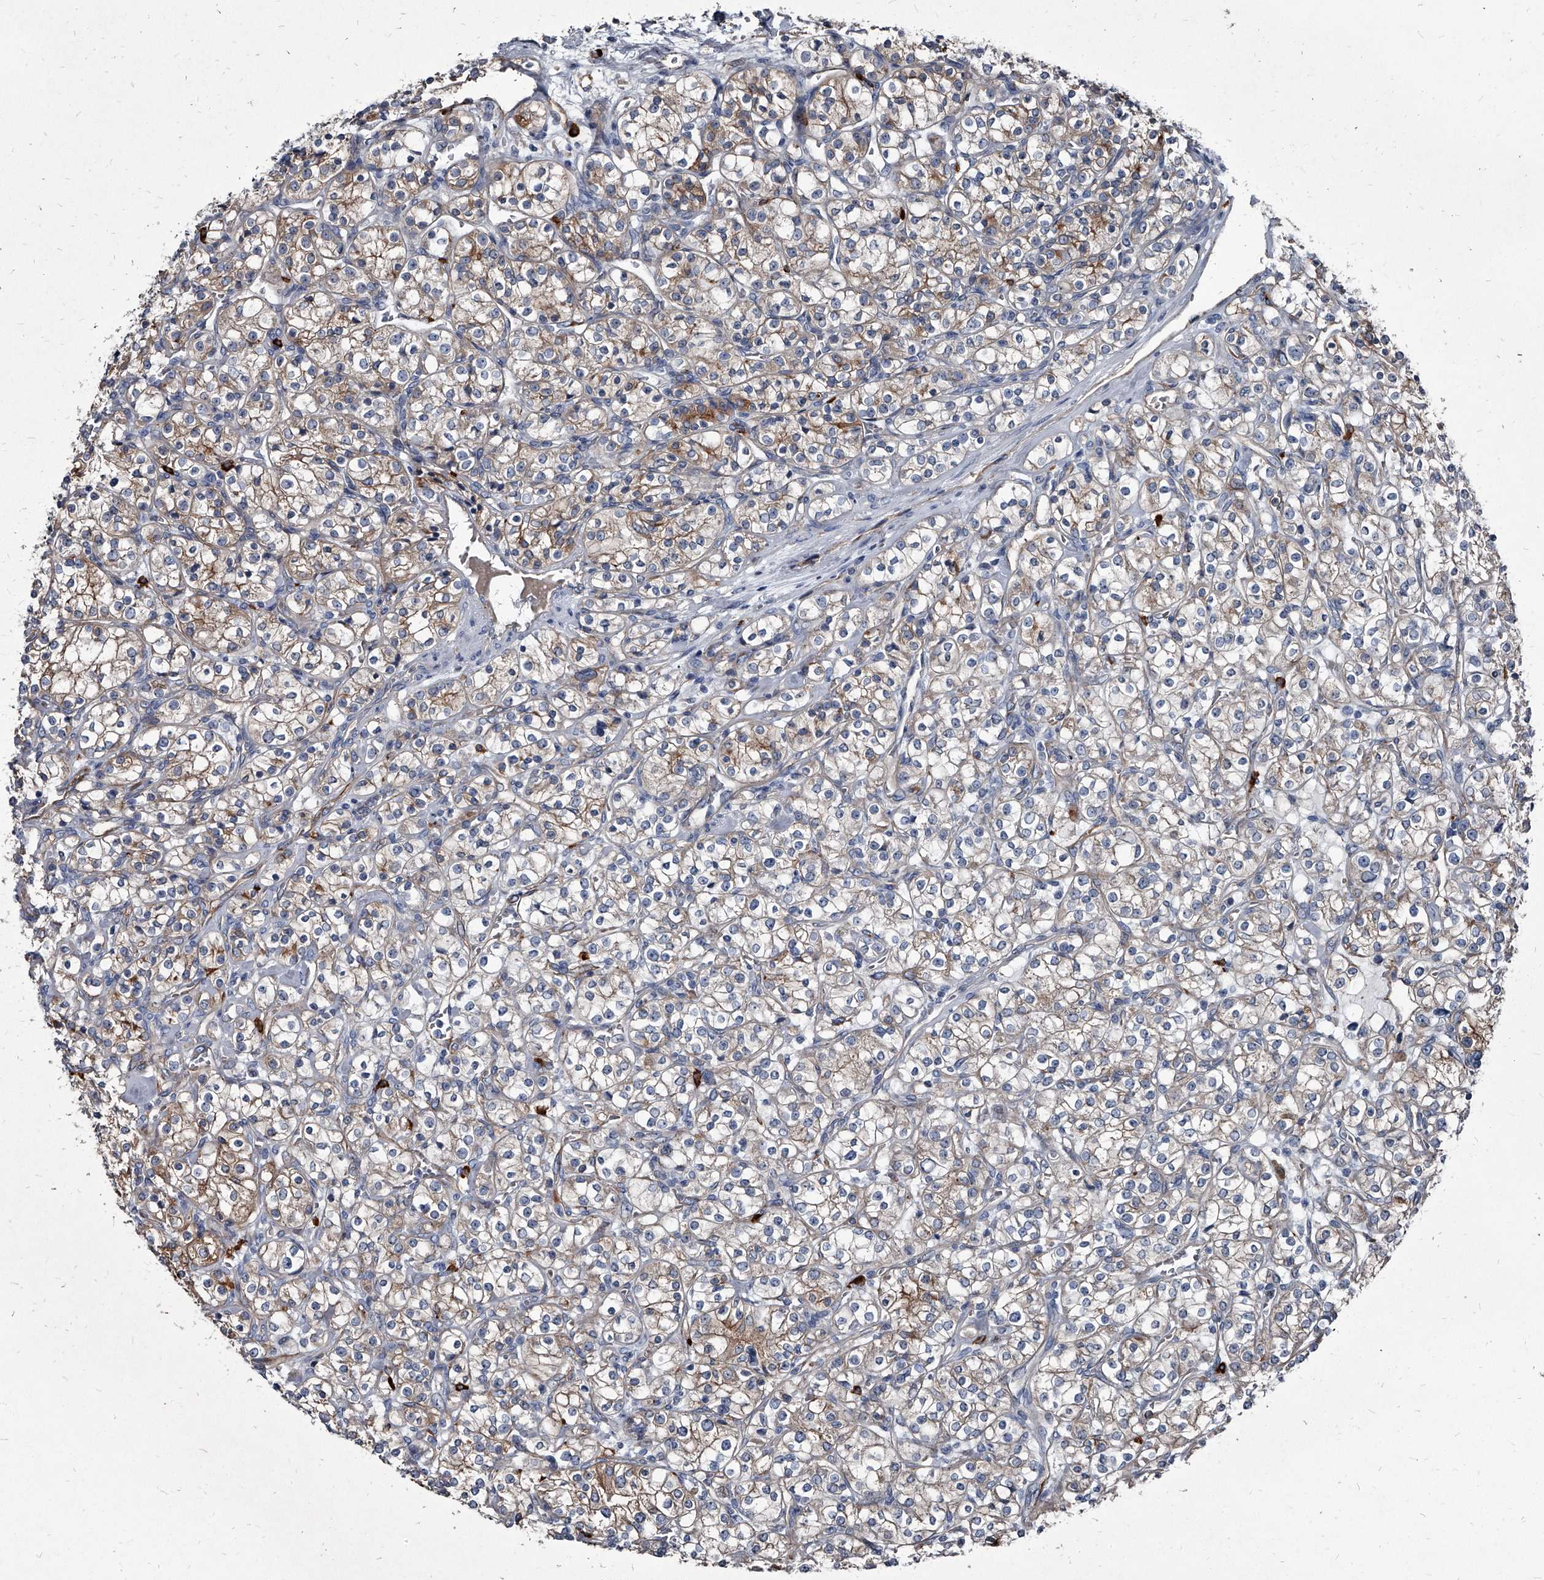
{"staining": {"intensity": "weak", "quantity": "25%-75%", "location": "cytoplasmic/membranous"}, "tissue": "renal cancer", "cell_type": "Tumor cells", "image_type": "cancer", "snomed": [{"axis": "morphology", "description": "Adenocarcinoma, NOS"}, {"axis": "topography", "description": "Kidney"}], "caption": "Brown immunohistochemical staining in human renal adenocarcinoma exhibits weak cytoplasmic/membranous positivity in approximately 25%-75% of tumor cells.", "gene": "PGLYRP3", "patient": {"sex": "male", "age": 77}}